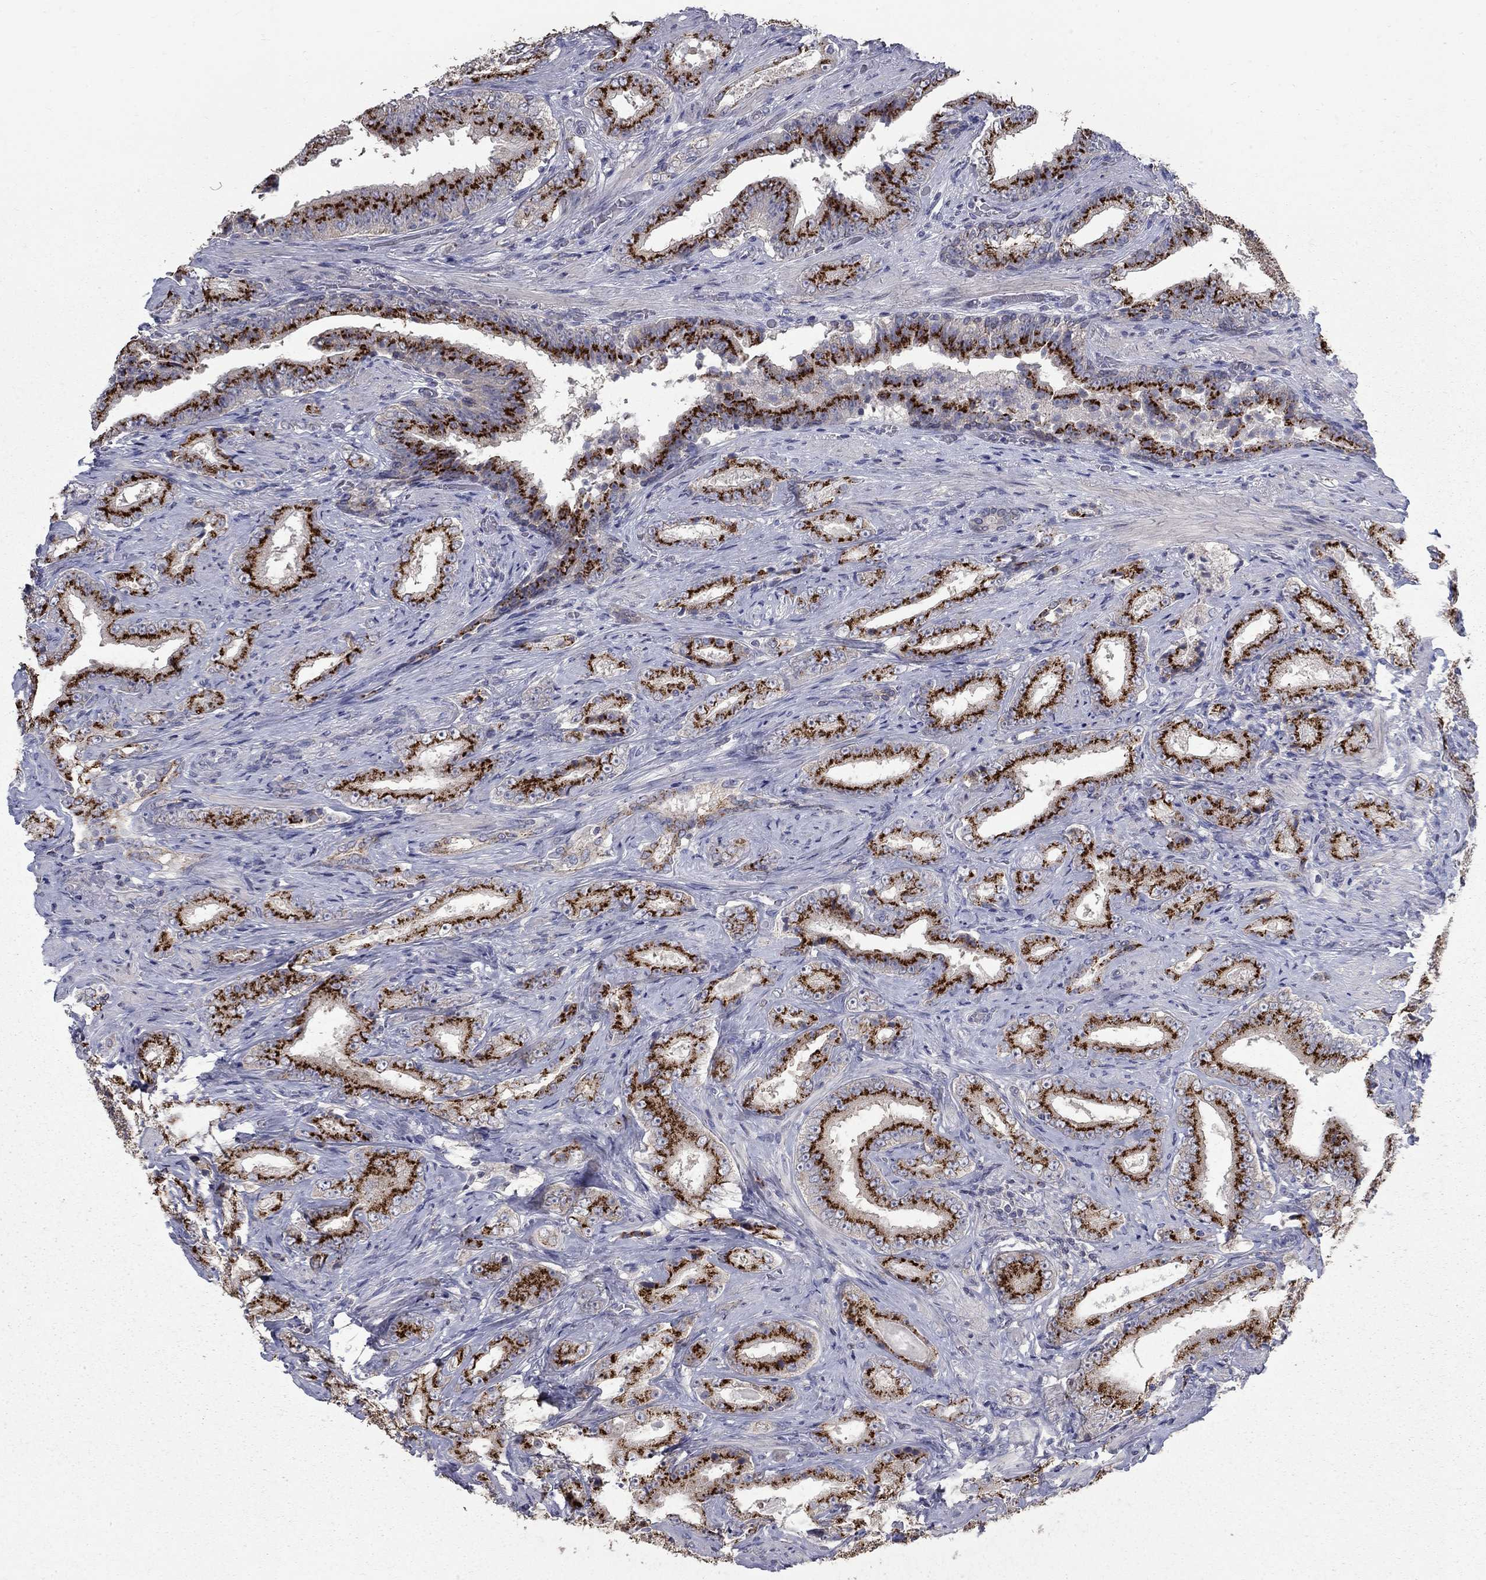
{"staining": {"intensity": "strong", "quantity": ">75%", "location": "cytoplasmic/membranous"}, "tissue": "prostate cancer", "cell_type": "Tumor cells", "image_type": "cancer", "snomed": [{"axis": "morphology", "description": "Adenocarcinoma, Low grade"}, {"axis": "topography", "description": "Prostate and seminal vesicle, NOS"}], "caption": "Human prostate cancer (low-grade adenocarcinoma) stained with a protein marker shows strong staining in tumor cells.", "gene": "KIAA0319L", "patient": {"sex": "male", "age": 61}}